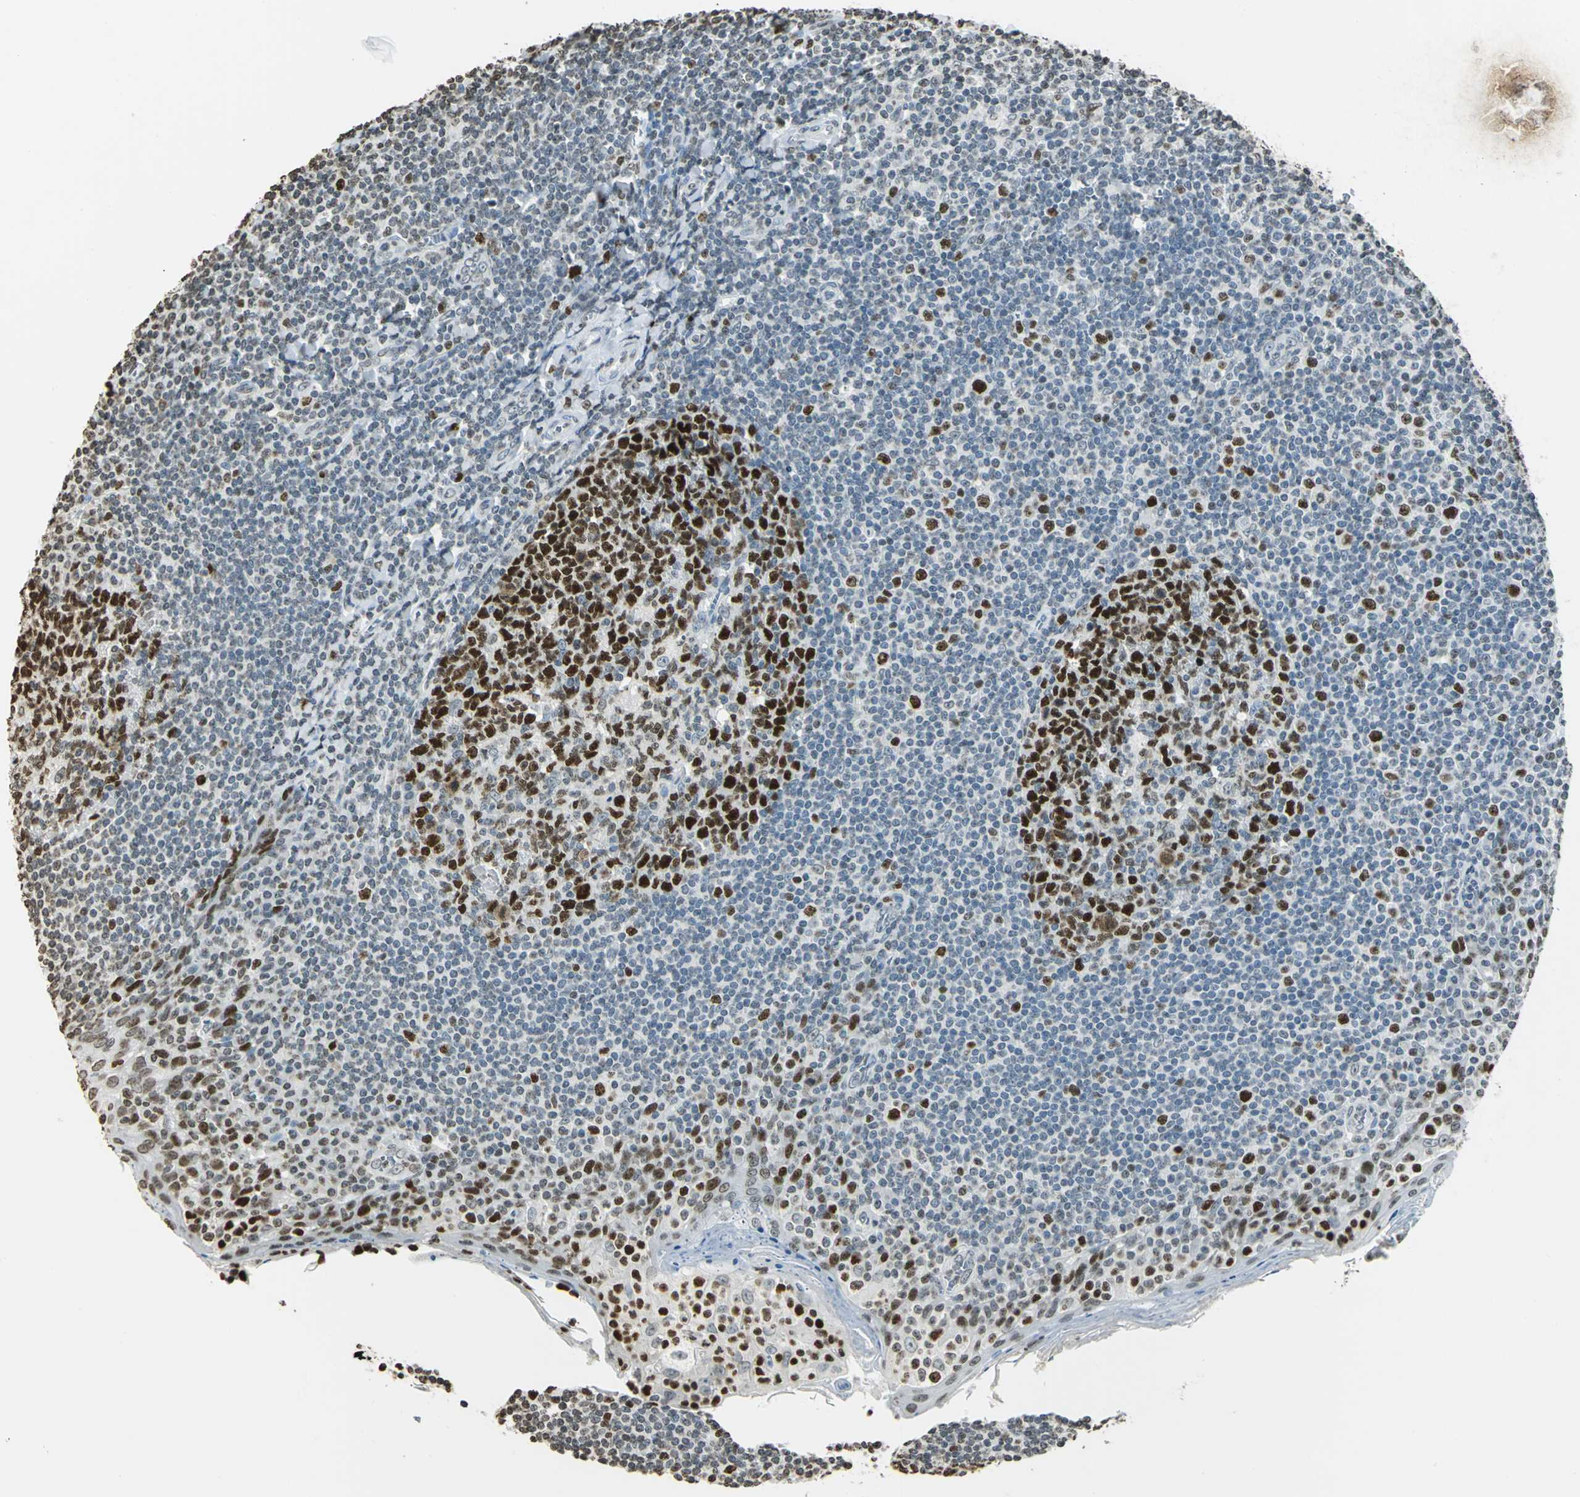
{"staining": {"intensity": "strong", "quantity": ">75%", "location": "nuclear"}, "tissue": "tonsil", "cell_type": "Germinal center cells", "image_type": "normal", "snomed": [{"axis": "morphology", "description": "Normal tissue, NOS"}, {"axis": "topography", "description": "Tonsil"}], "caption": "The immunohistochemical stain labels strong nuclear staining in germinal center cells of normal tonsil.", "gene": "MCM4", "patient": {"sex": "male", "age": 31}}